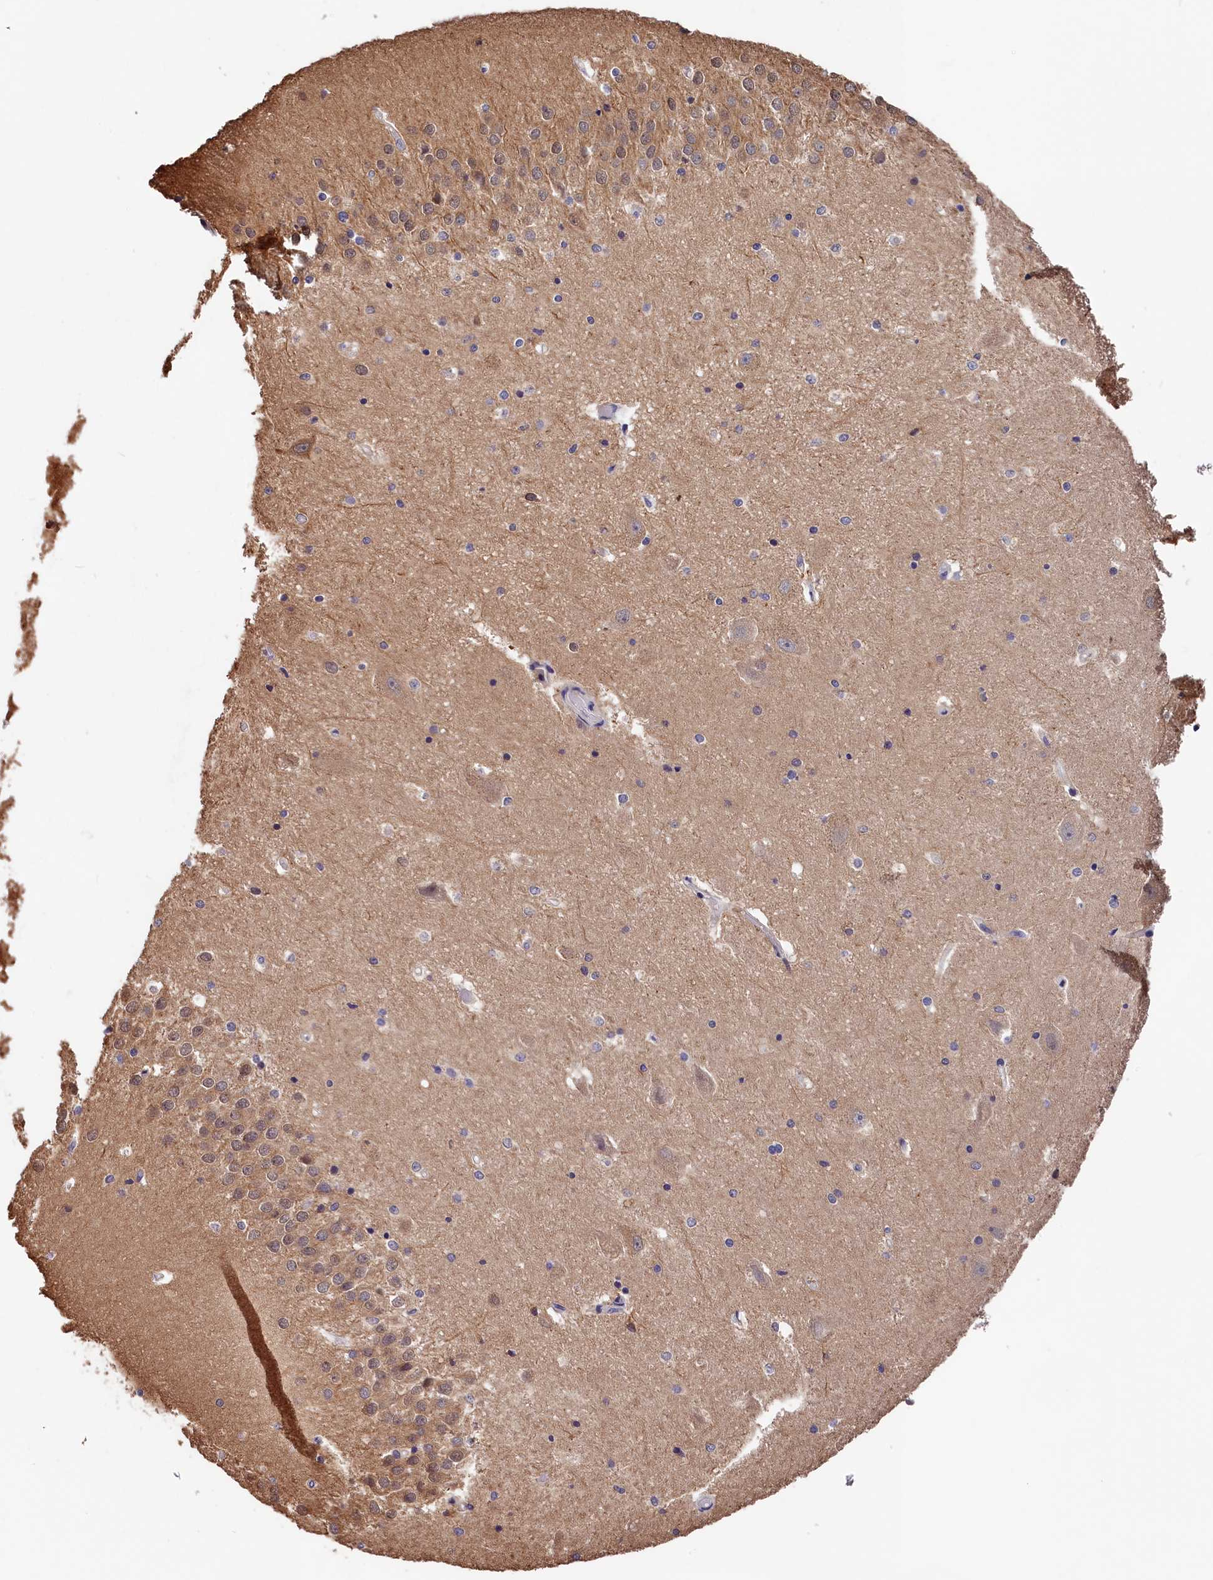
{"staining": {"intensity": "weak", "quantity": "<25%", "location": "cytoplasmic/membranous"}, "tissue": "hippocampus", "cell_type": "Glial cells", "image_type": "normal", "snomed": [{"axis": "morphology", "description": "Normal tissue, NOS"}, {"axis": "topography", "description": "Hippocampus"}], "caption": "This is an IHC histopathology image of benign hippocampus. There is no positivity in glial cells.", "gene": "TMEM116", "patient": {"sex": "female", "age": 52}}